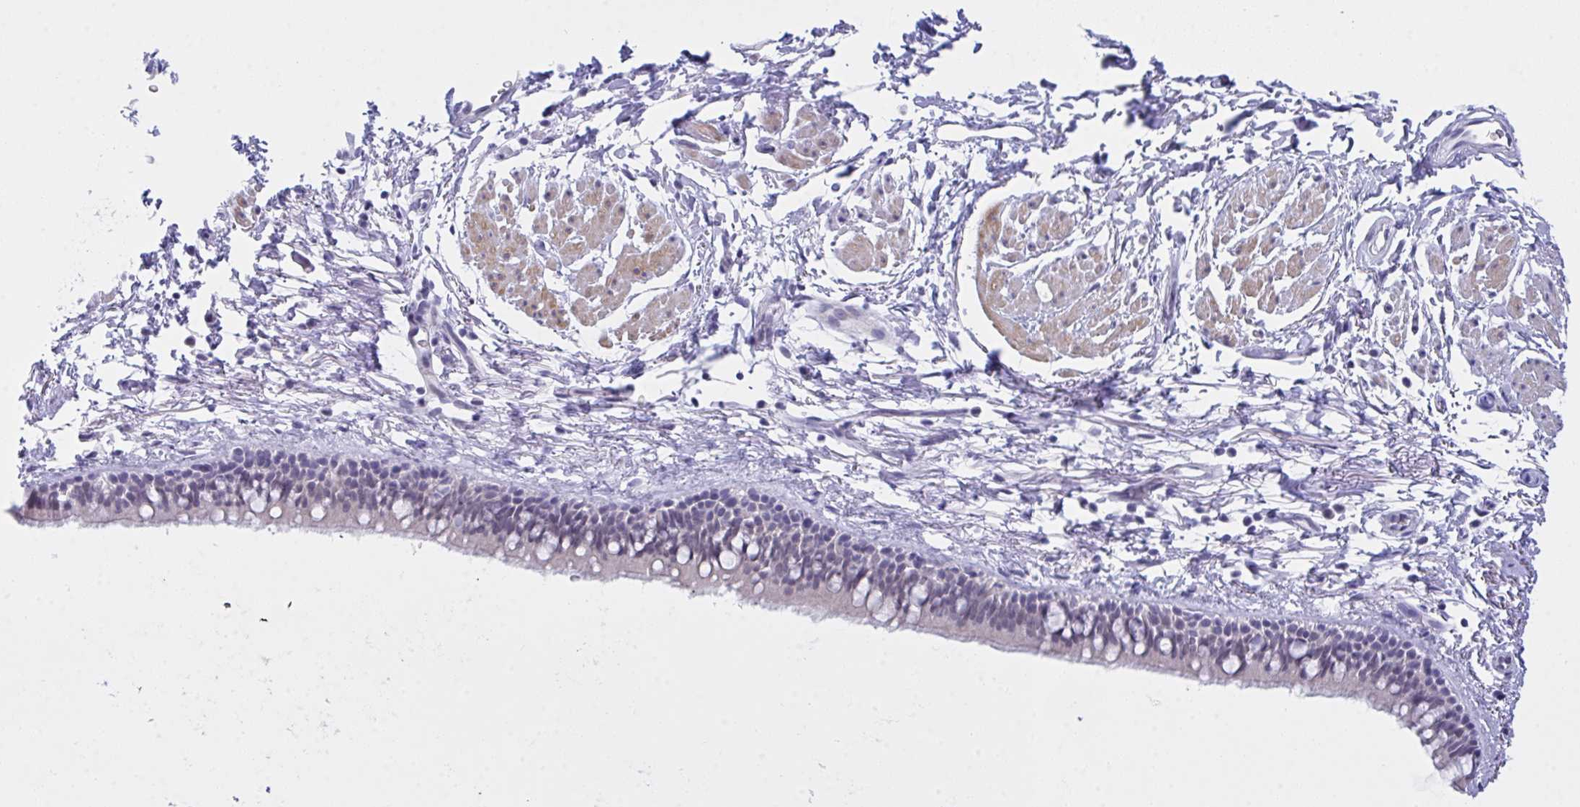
{"staining": {"intensity": "moderate", "quantity": "<25%", "location": "nuclear"}, "tissue": "bronchus", "cell_type": "Respiratory epithelial cells", "image_type": "normal", "snomed": [{"axis": "morphology", "description": "Normal tissue, NOS"}, {"axis": "topography", "description": "Lymph node"}, {"axis": "topography", "description": "Cartilage tissue"}, {"axis": "topography", "description": "Bronchus"}], "caption": "Benign bronchus was stained to show a protein in brown. There is low levels of moderate nuclear expression in about <25% of respiratory epithelial cells.", "gene": "FBXL22", "patient": {"sex": "female", "age": 70}}